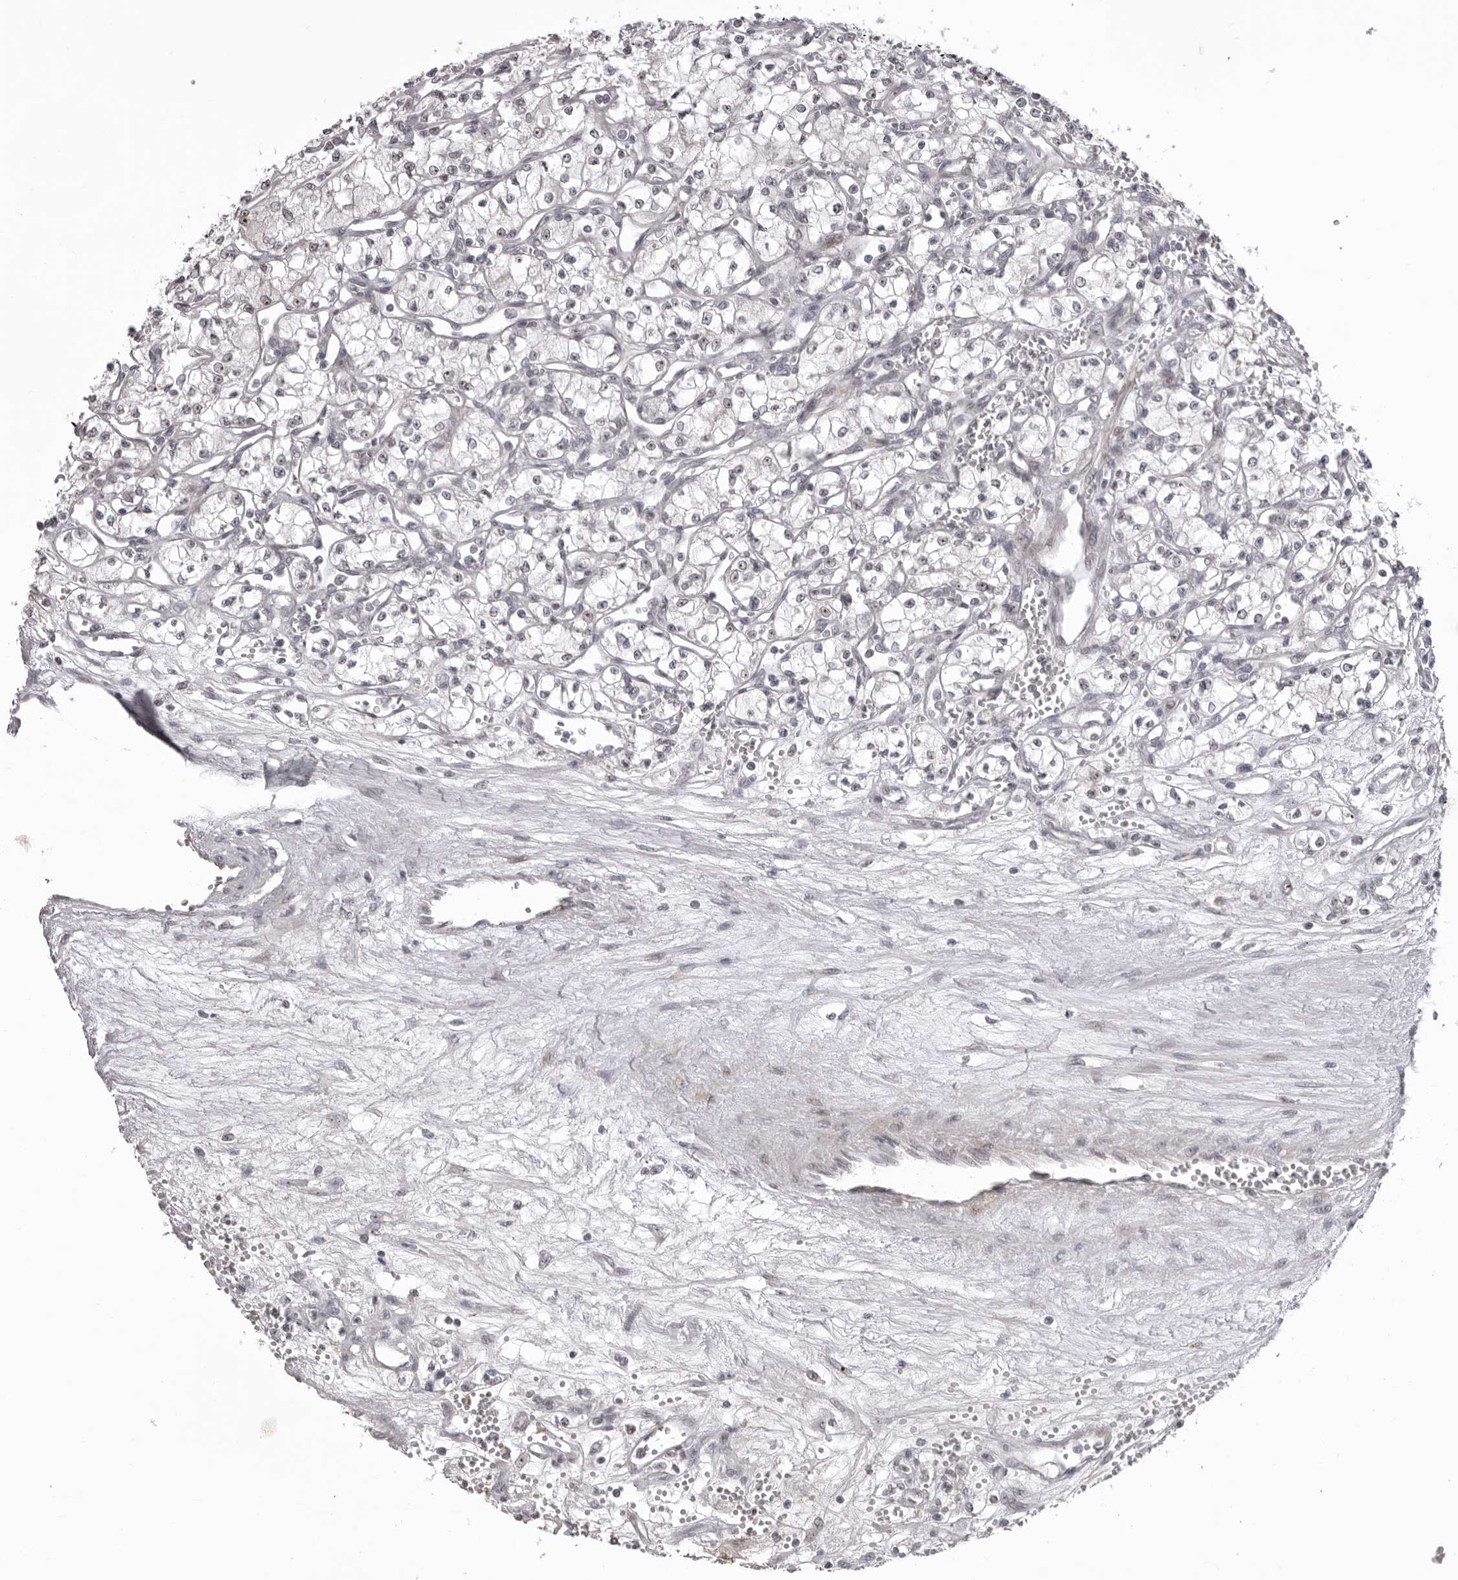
{"staining": {"intensity": "negative", "quantity": "none", "location": "none"}, "tissue": "renal cancer", "cell_type": "Tumor cells", "image_type": "cancer", "snomed": [{"axis": "morphology", "description": "Adenocarcinoma, NOS"}, {"axis": "topography", "description": "Kidney"}], "caption": "This image is of renal adenocarcinoma stained with immunohistochemistry to label a protein in brown with the nuclei are counter-stained blue. There is no expression in tumor cells.", "gene": "HELZ", "patient": {"sex": "male", "age": 59}}